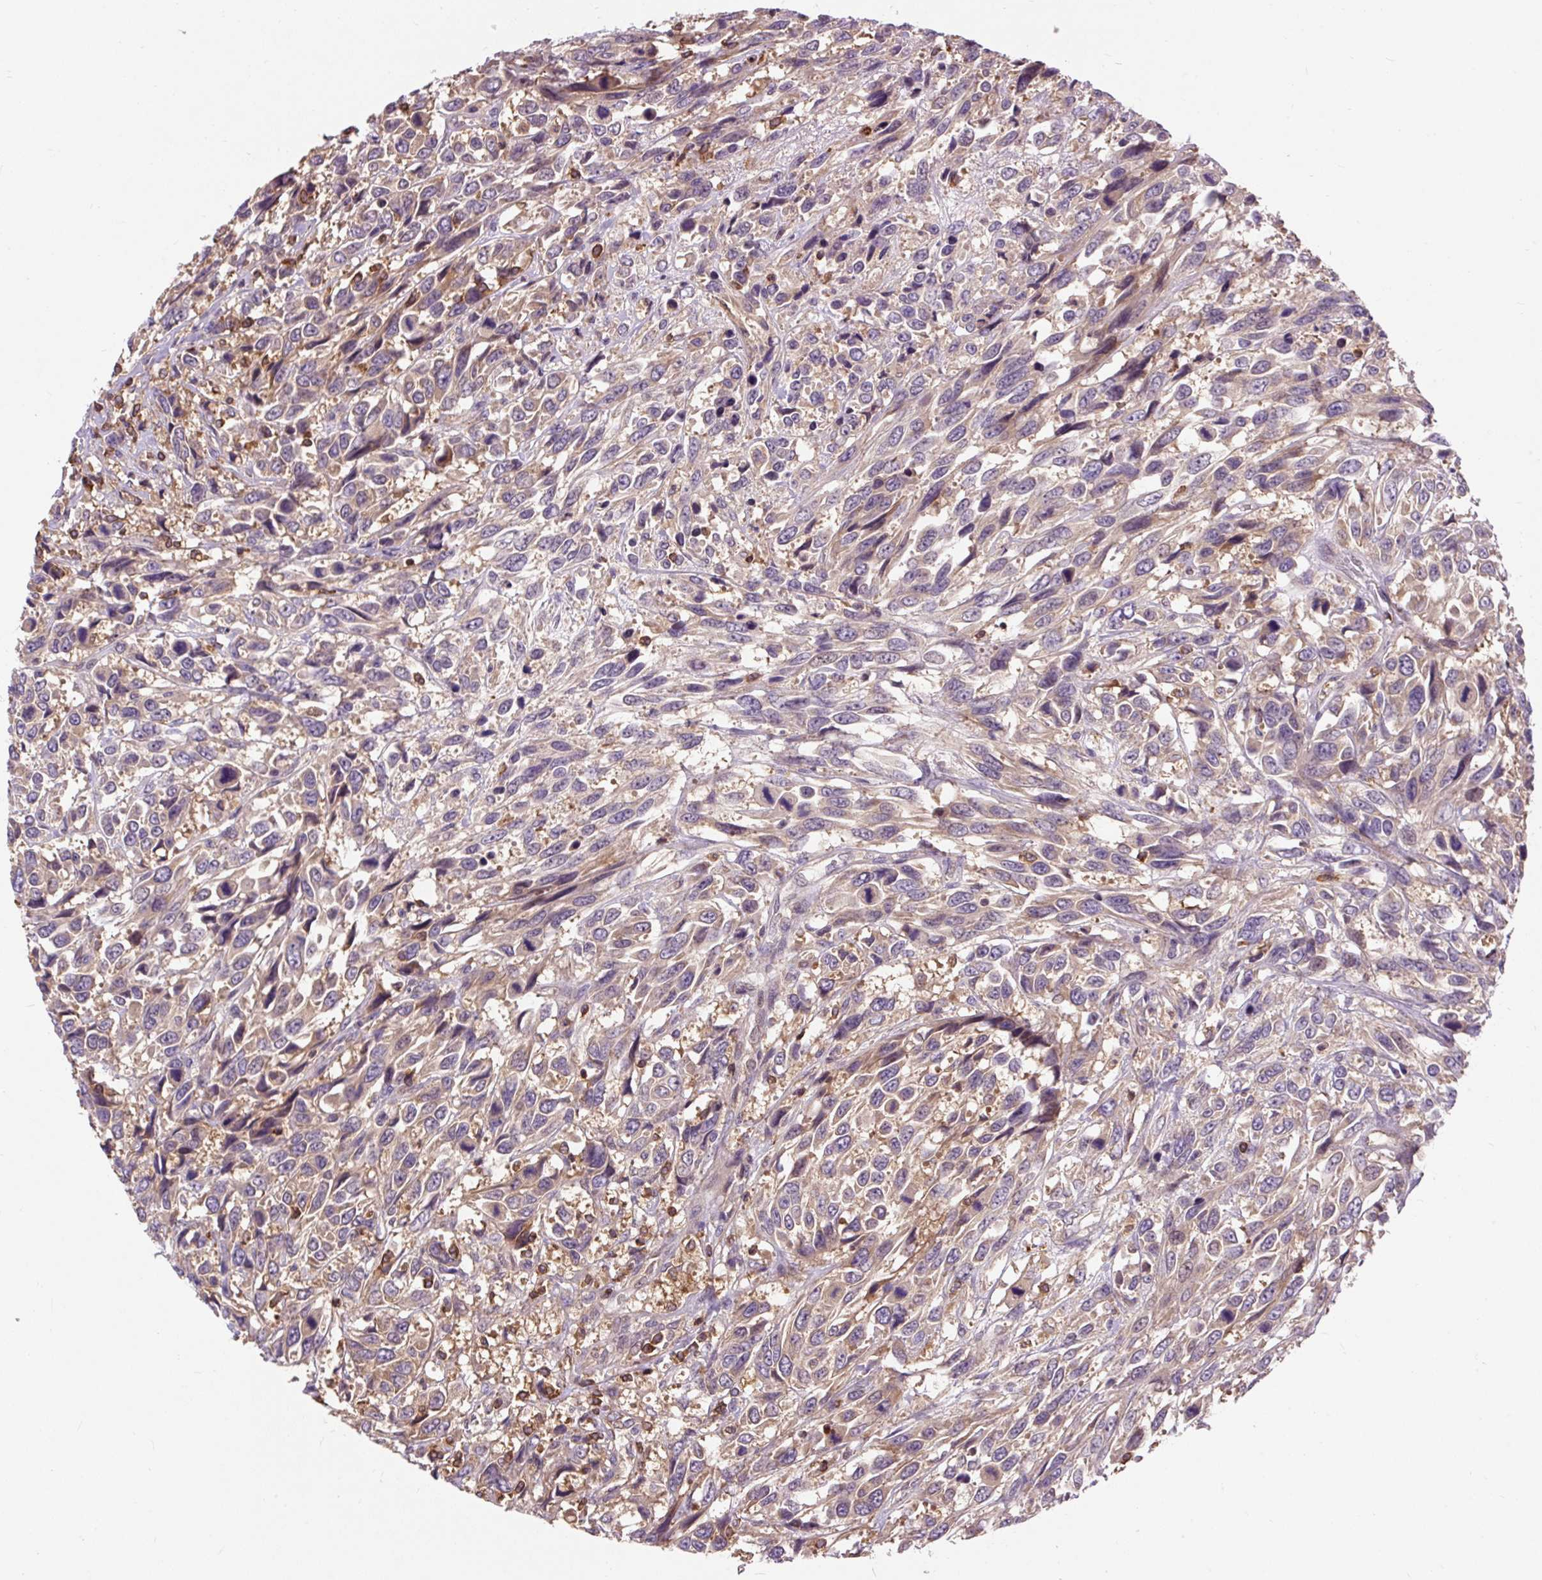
{"staining": {"intensity": "weak", "quantity": ">75%", "location": "cytoplasmic/membranous"}, "tissue": "urothelial cancer", "cell_type": "Tumor cells", "image_type": "cancer", "snomed": [{"axis": "morphology", "description": "Urothelial carcinoma, High grade"}, {"axis": "topography", "description": "Urinary bladder"}], "caption": "An immunohistochemistry micrograph of tumor tissue is shown. Protein staining in brown shows weak cytoplasmic/membranous positivity in urothelial cancer within tumor cells.", "gene": "CISD3", "patient": {"sex": "female", "age": 70}}